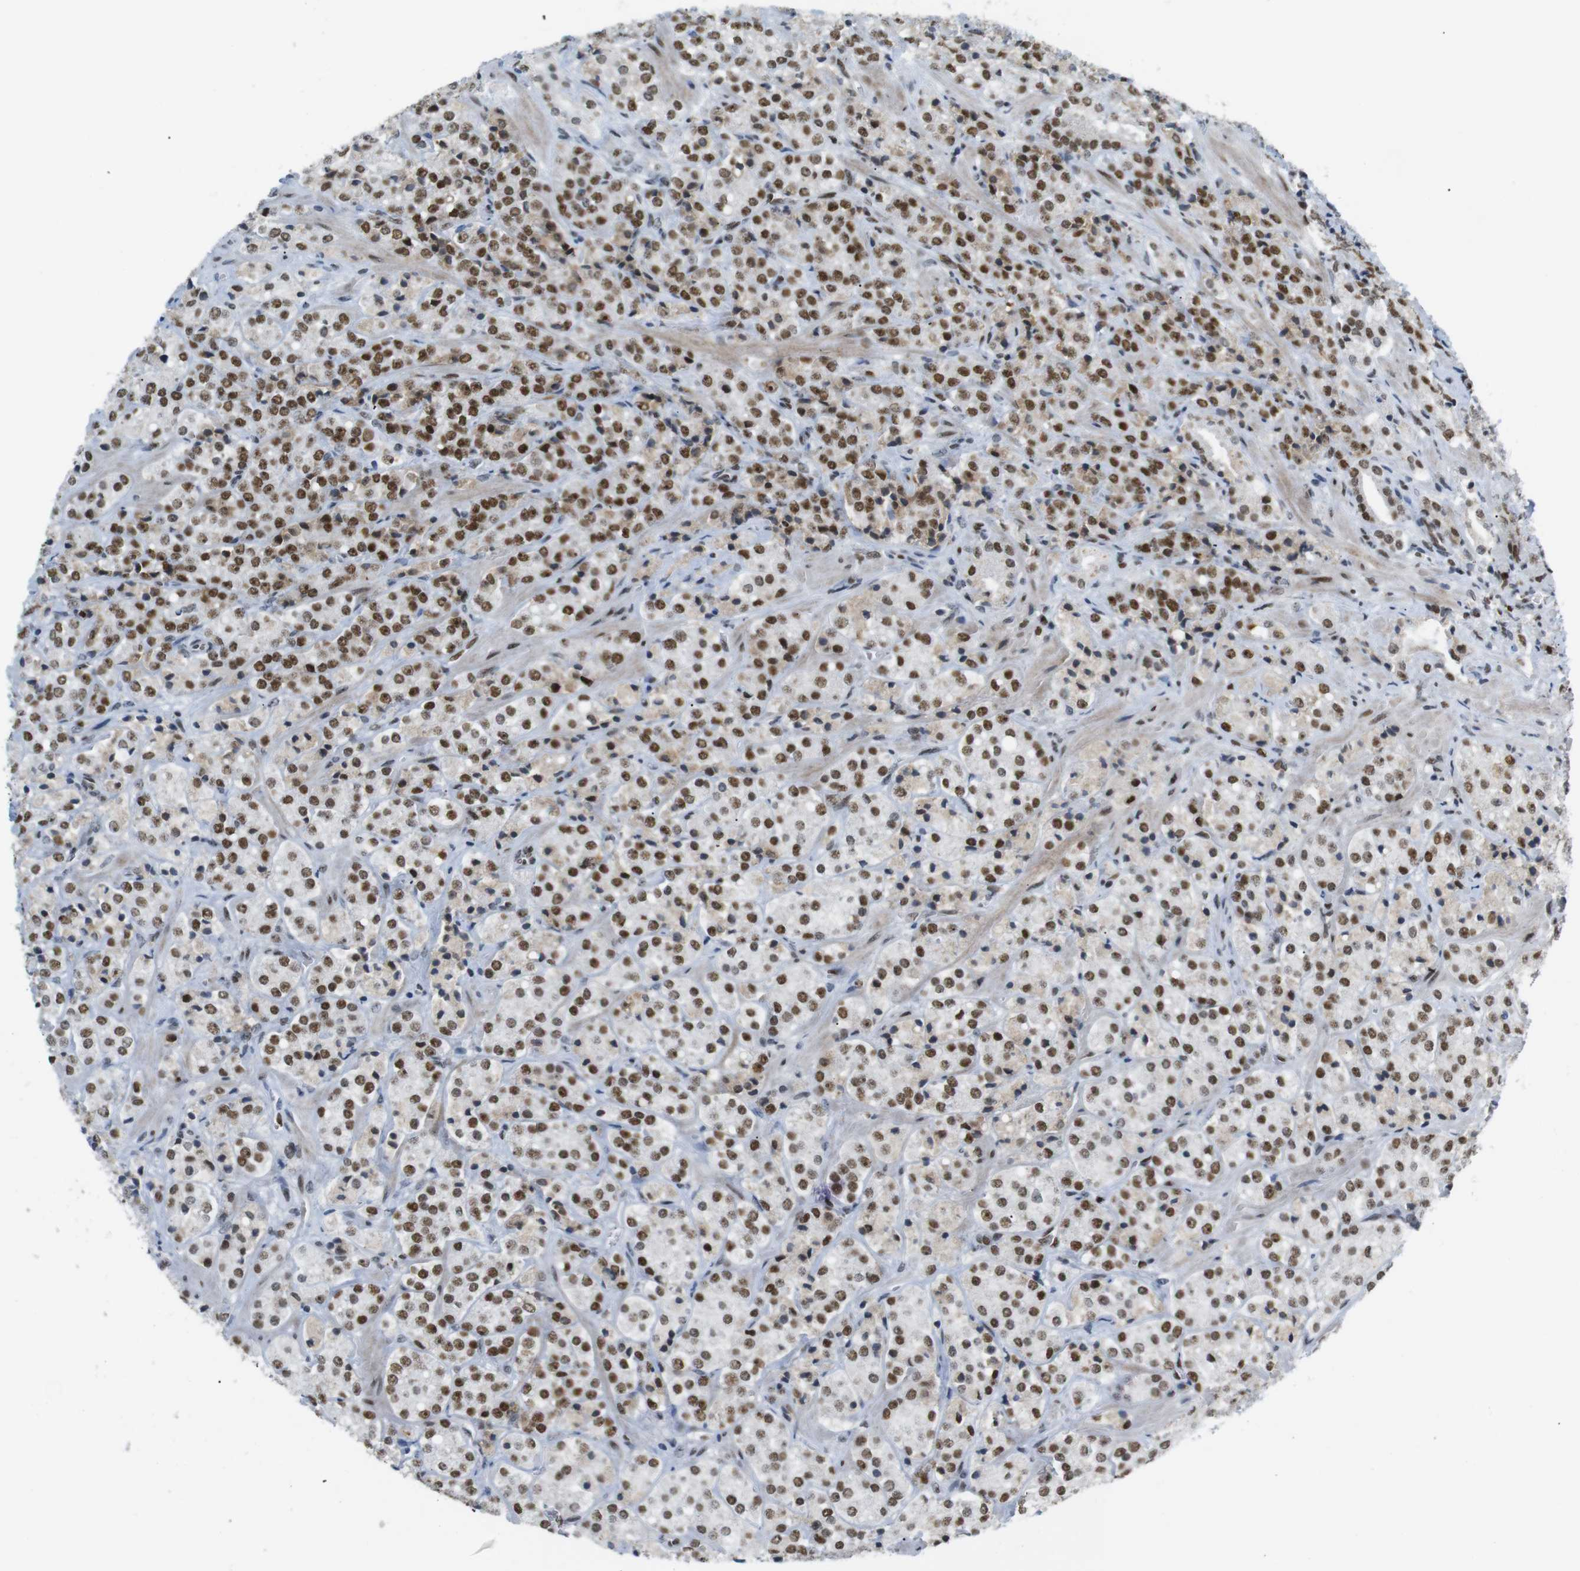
{"staining": {"intensity": "moderate", "quantity": ">75%", "location": "nuclear"}, "tissue": "prostate cancer", "cell_type": "Tumor cells", "image_type": "cancer", "snomed": [{"axis": "morphology", "description": "Adenocarcinoma, High grade"}, {"axis": "topography", "description": "Prostate"}], "caption": "Immunohistochemistry staining of adenocarcinoma (high-grade) (prostate), which displays medium levels of moderate nuclear positivity in approximately >75% of tumor cells indicating moderate nuclear protein positivity. The staining was performed using DAB (brown) for protein detection and nuclei were counterstained in hematoxylin (blue).", "gene": "RIOX2", "patient": {"sex": "male", "age": 64}}